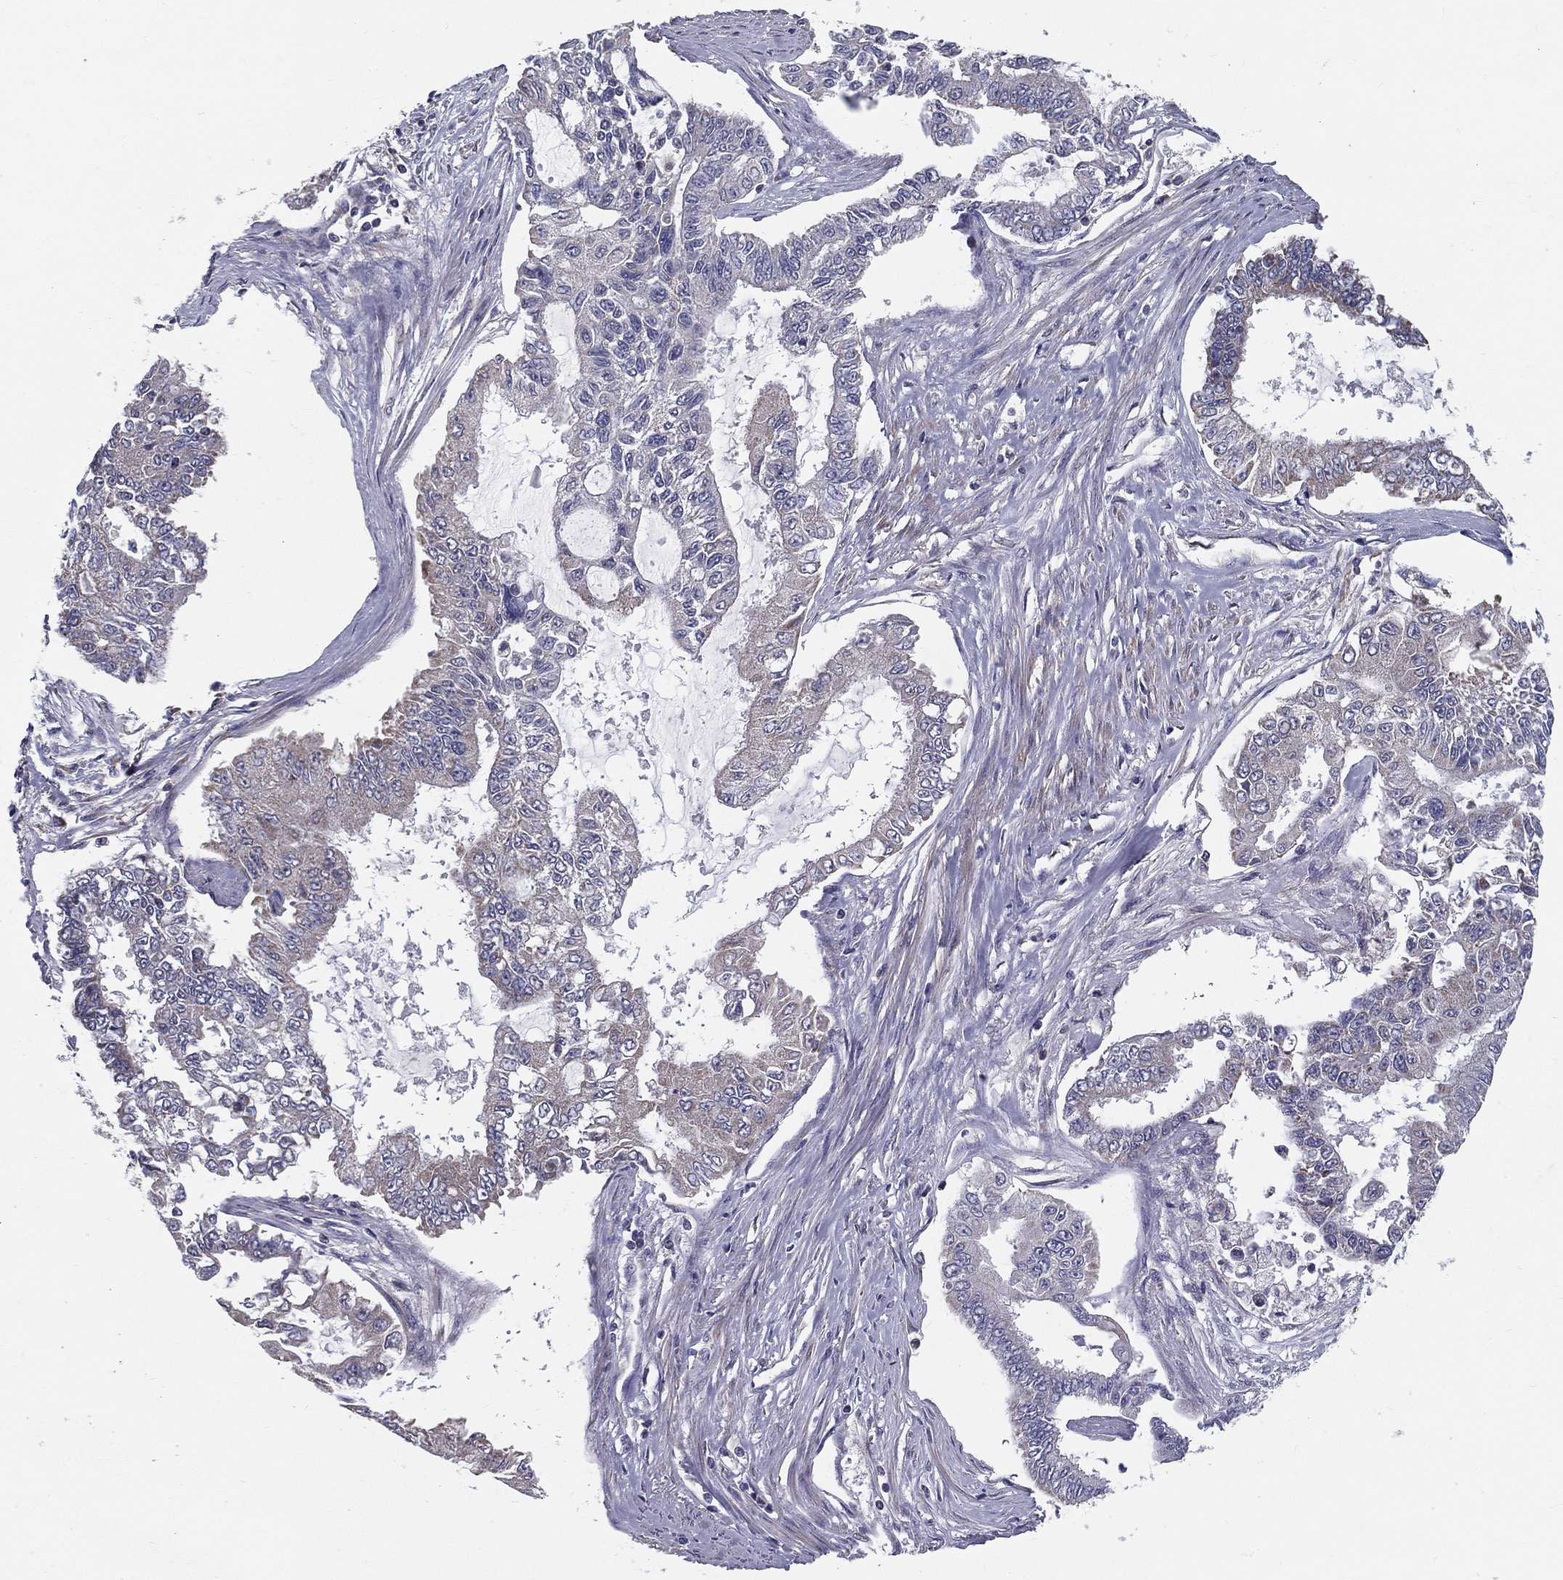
{"staining": {"intensity": "weak", "quantity": "25%-75%", "location": "cytoplasmic/membranous"}, "tissue": "endometrial cancer", "cell_type": "Tumor cells", "image_type": "cancer", "snomed": [{"axis": "morphology", "description": "Adenocarcinoma, NOS"}, {"axis": "topography", "description": "Uterus"}], "caption": "Endometrial cancer stained with a protein marker demonstrates weak staining in tumor cells.", "gene": "PCSK1", "patient": {"sex": "female", "age": 59}}